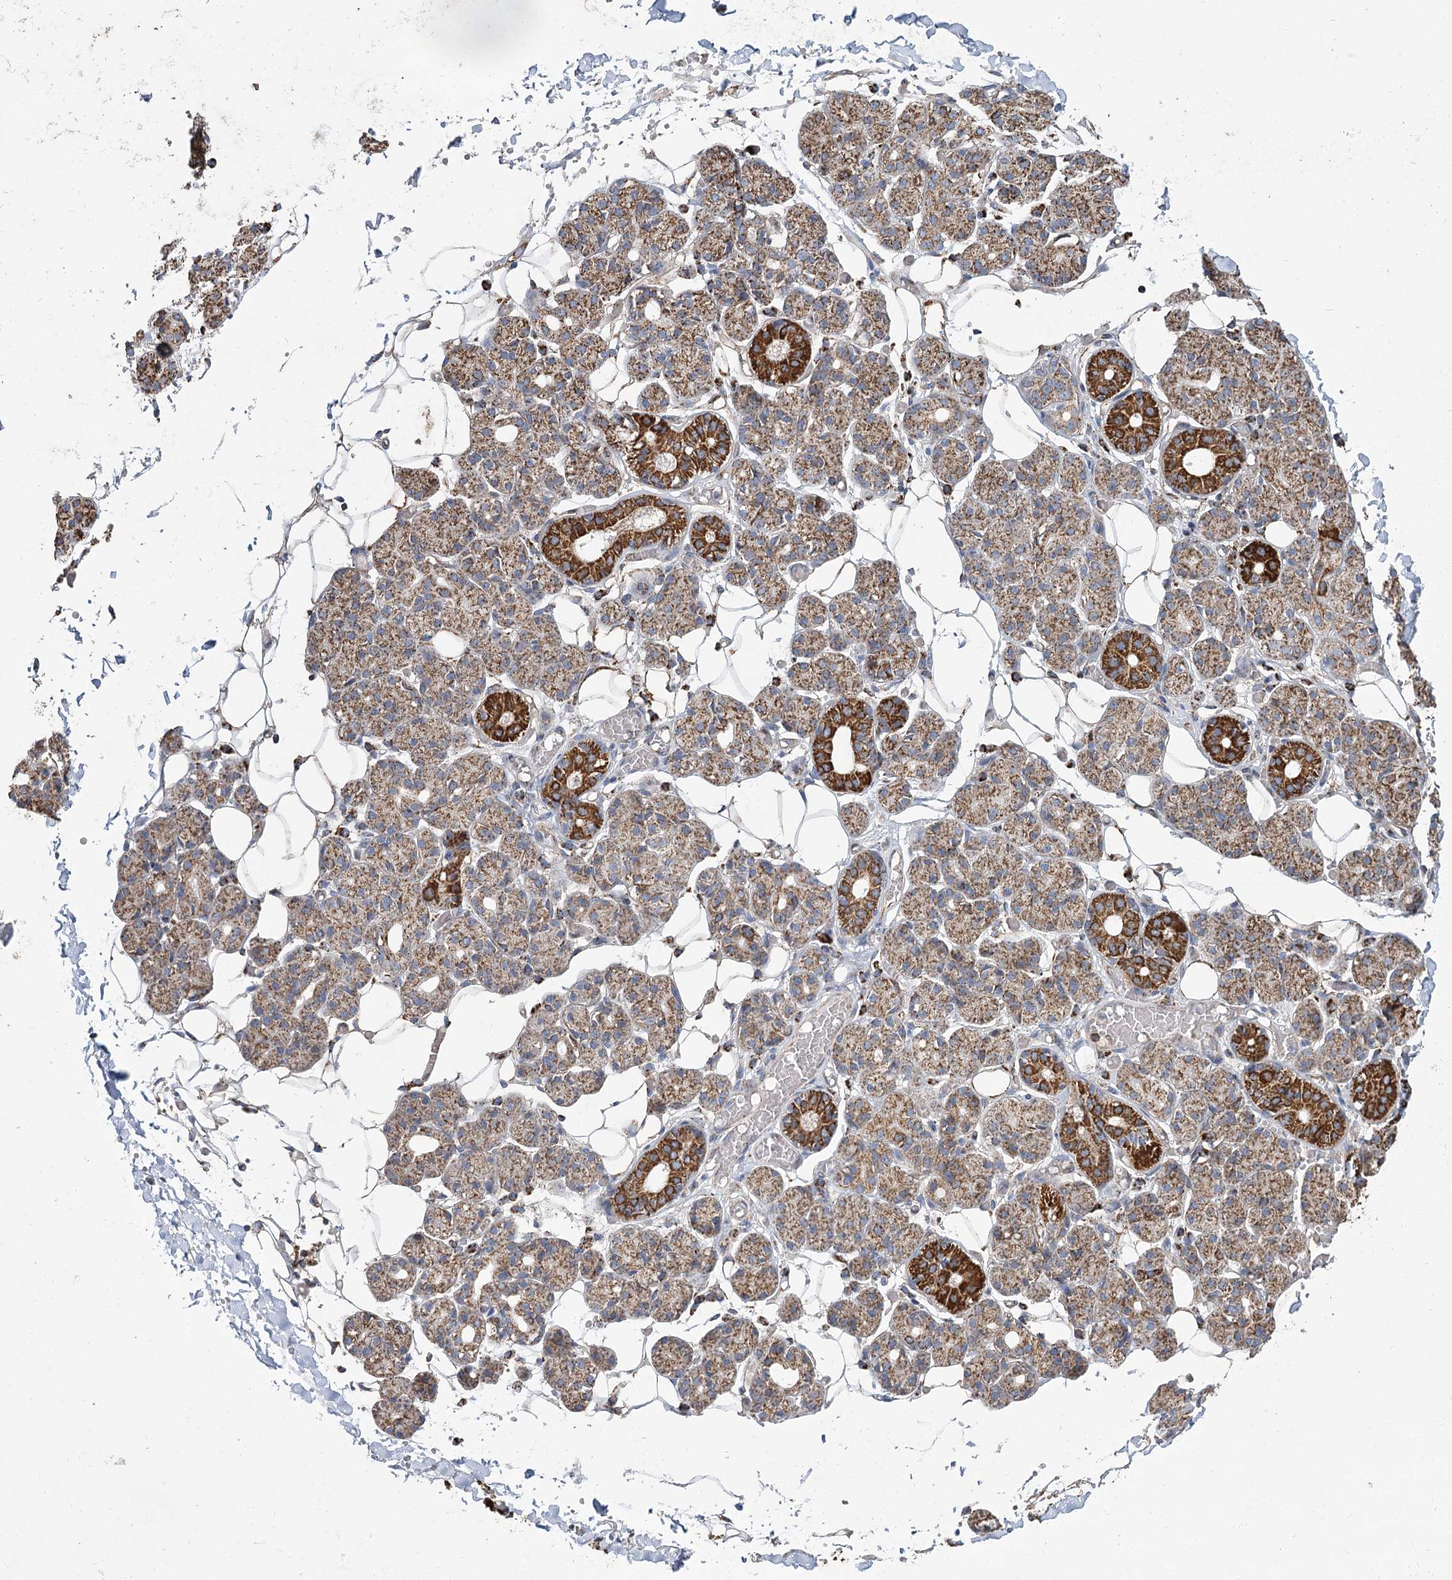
{"staining": {"intensity": "strong", "quantity": "25%-75%", "location": "cytoplasmic/membranous"}, "tissue": "salivary gland", "cell_type": "Glandular cells", "image_type": "normal", "snomed": [{"axis": "morphology", "description": "Normal tissue, NOS"}, {"axis": "topography", "description": "Salivary gland"}], "caption": "IHC (DAB (3,3'-diaminobenzidine)) staining of normal human salivary gland exhibits strong cytoplasmic/membranous protein positivity in approximately 25%-75% of glandular cells. (Stains: DAB in brown, nuclei in blue, Microscopy: brightfield microscopy at high magnification).", "gene": "RANBP3L", "patient": {"sex": "male", "age": 63}}